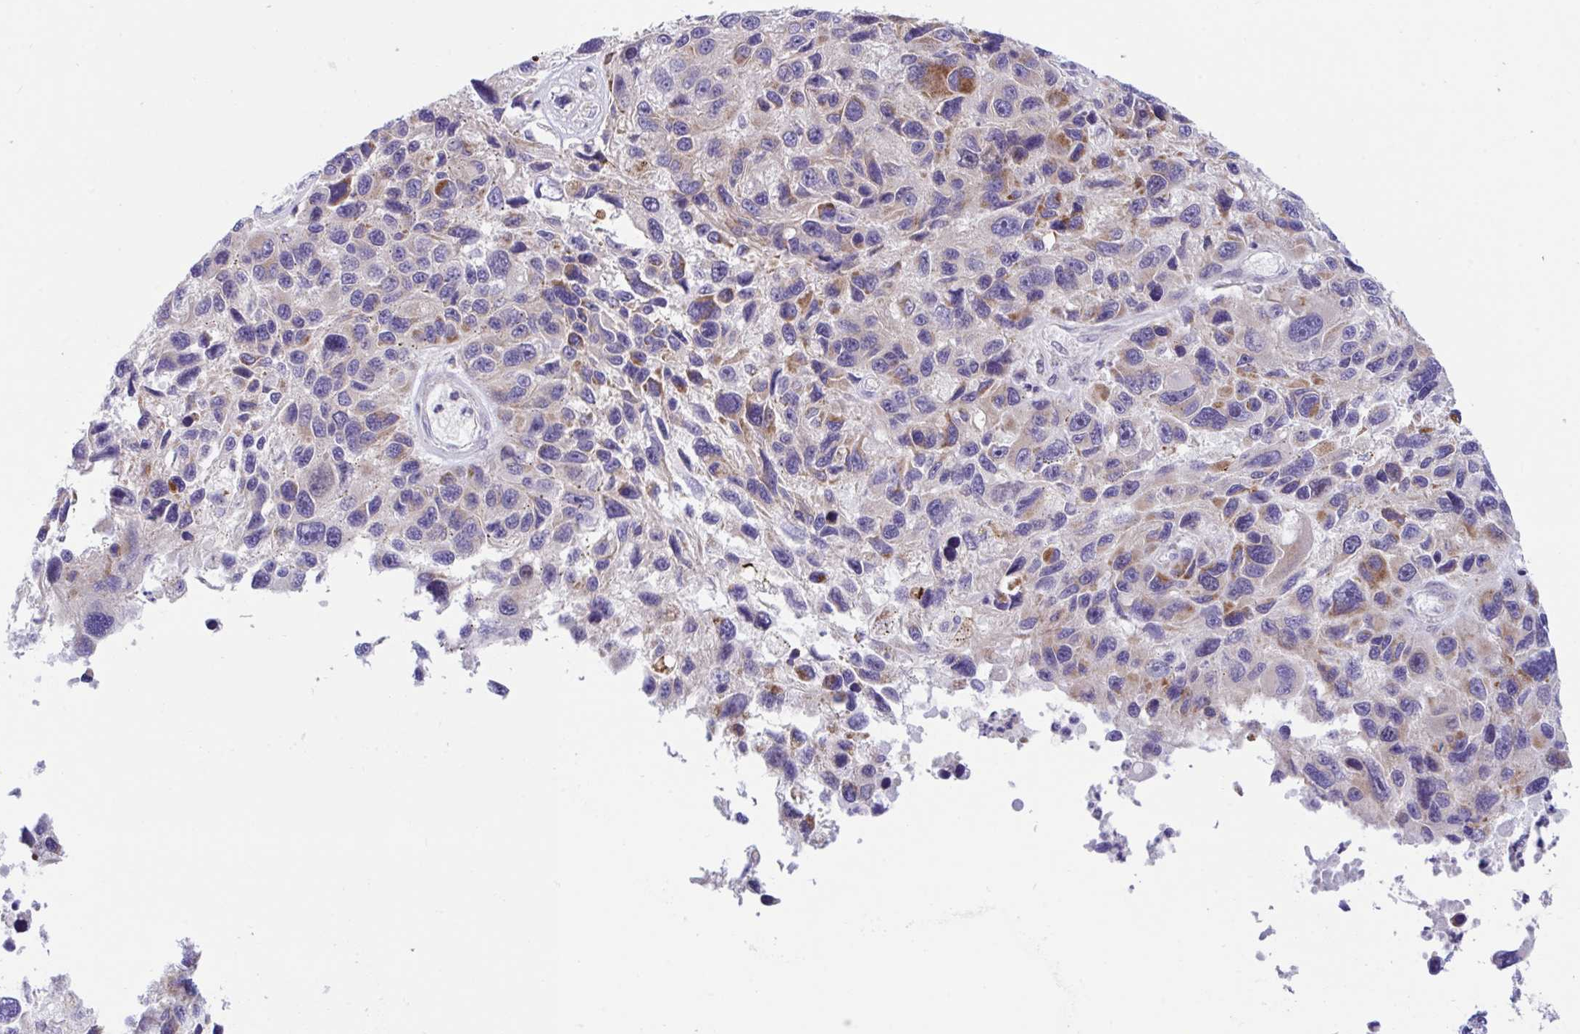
{"staining": {"intensity": "moderate", "quantity": "<25%", "location": "cytoplasmic/membranous"}, "tissue": "melanoma", "cell_type": "Tumor cells", "image_type": "cancer", "snomed": [{"axis": "morphology", "description": "Malignant melanoma, NOS"}, {"axis": "topography", "description": "Skin"}], "caption": "Melanoma was stained to show a protein in brown. There is low levels of moderate cytoplasmic/membranous staining in approximately <25% of tumor cells.", "gene": "DTX3", "patient": {"sex": "male", "age": 53}}